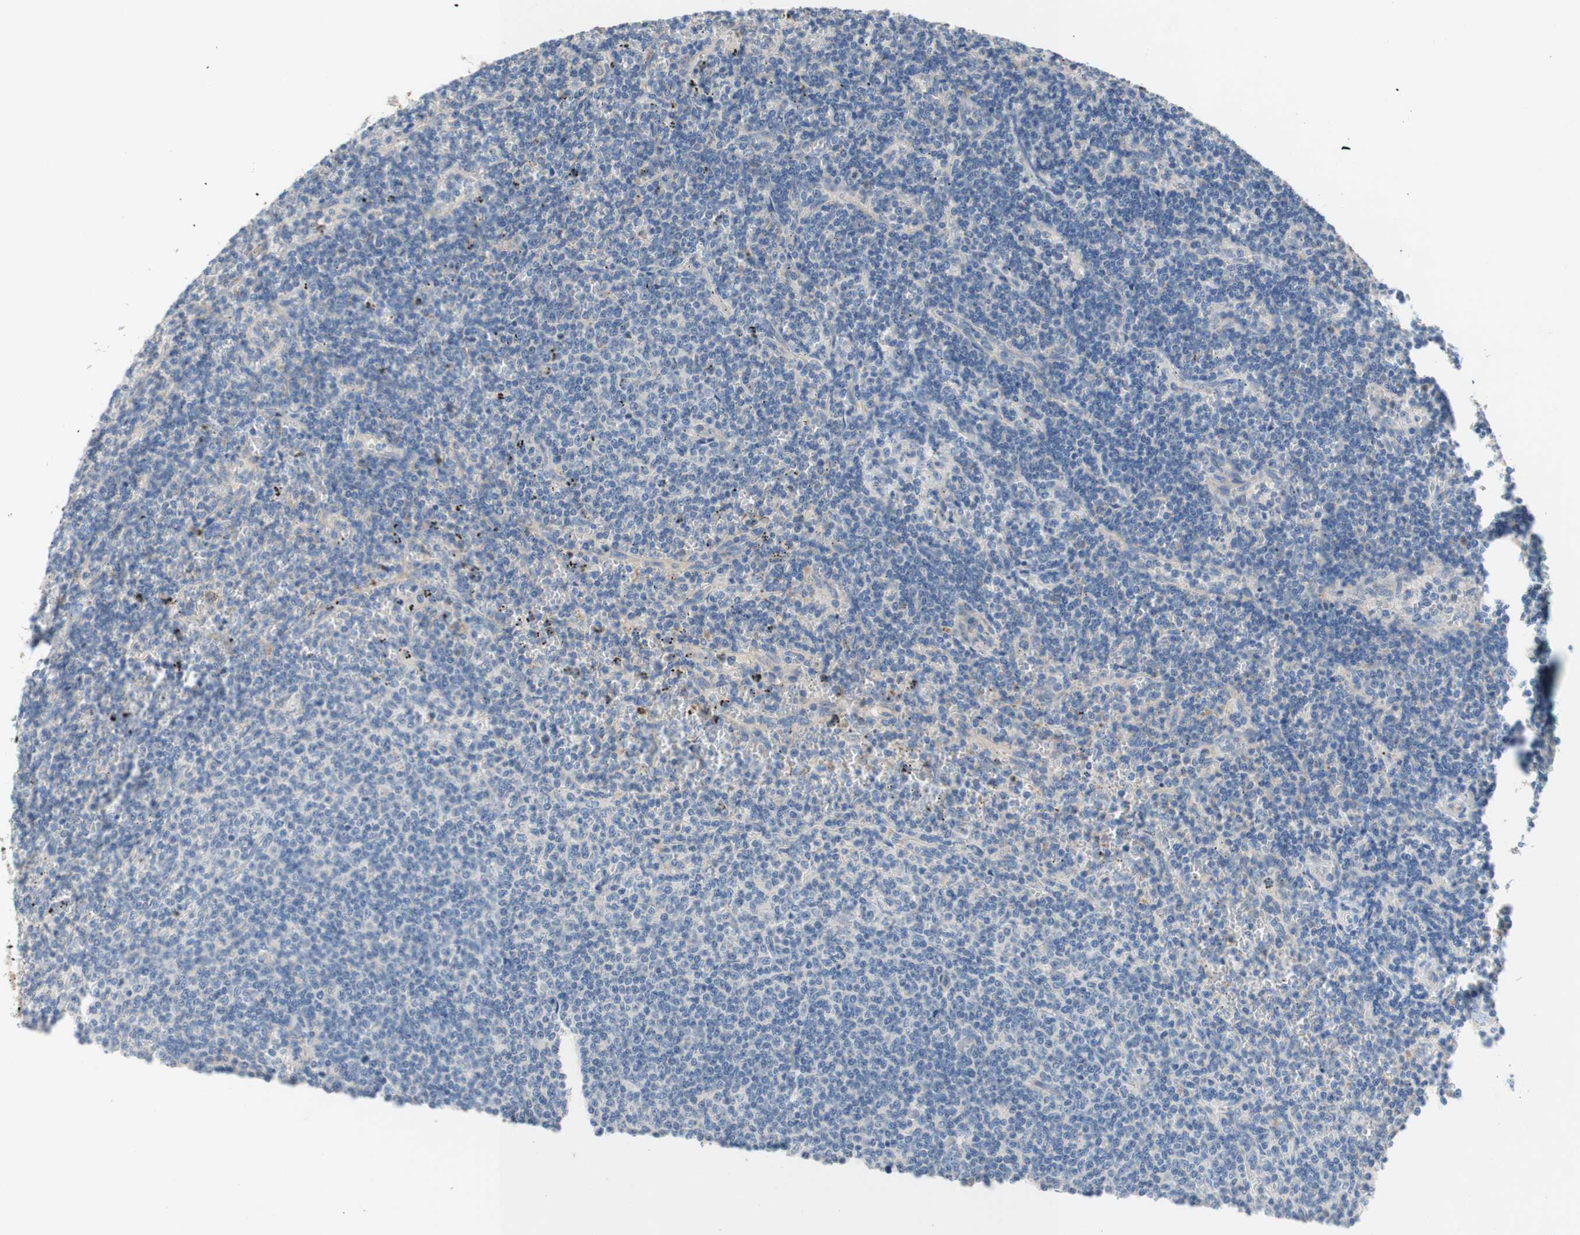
{"staining": {"intensity": "negative", "quantity": "none", "location": "none"}, "tissue": "lymphoma", "cell_type": "Tumor cells", "image_type": "cancer", "snomed": [{"axis": "morphology", "description": "Malignant lymphoma, non-Hodgkin's type, Low grade"}, {"axis": "topography", "description": "Spleen"}], "caption": "This is a micrograph of immunohistochemistry (IHC) staining of lymphoma, which shows no expression in tumor cells.", "gene": "F3", "patient": {"sex": "female", "age": 50}}